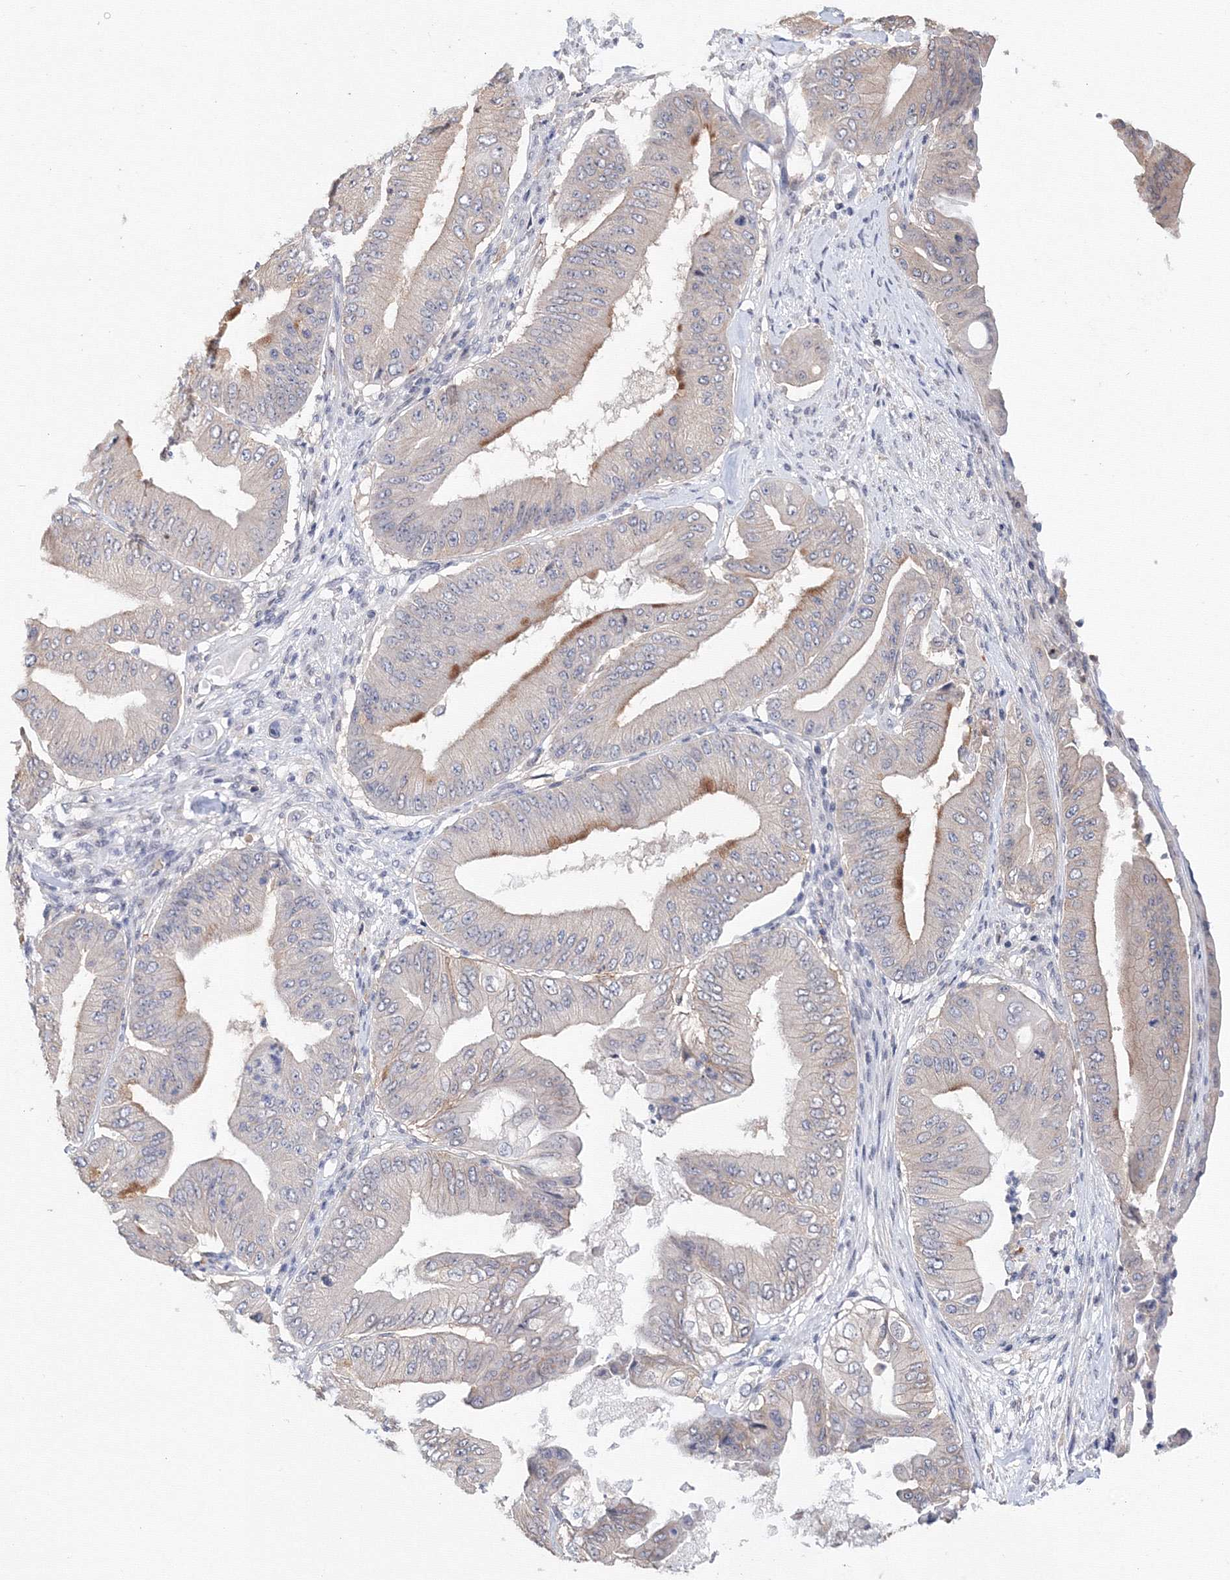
{"staining": {"intensity": "weak", "quantity": "<25%", "location": "cytoplasmic/membranous"}, "tissue": "pancreatic cancer", "cell_type": "Tumor cells", "image_type": "cancer", "snomed": [{"axis": "morphology", "description": "Adenocarcinoma, NOS"}, {"axis": "topography", "description": "Pancreas"}], "caption": "A high-resolution micrograph shows immunohistochemistry (IHC) staining of pancreatic adenocarcinoma, which exhibits no significant expression in tumor cells. (Stains: DAB immunohistochemistry (IHC) with hematoxylin counter stain, Microscopy: brightfield microscopy at high magnification).", "gene": "SLC7A7", "patient": {"sex": "female", "age": 77}}